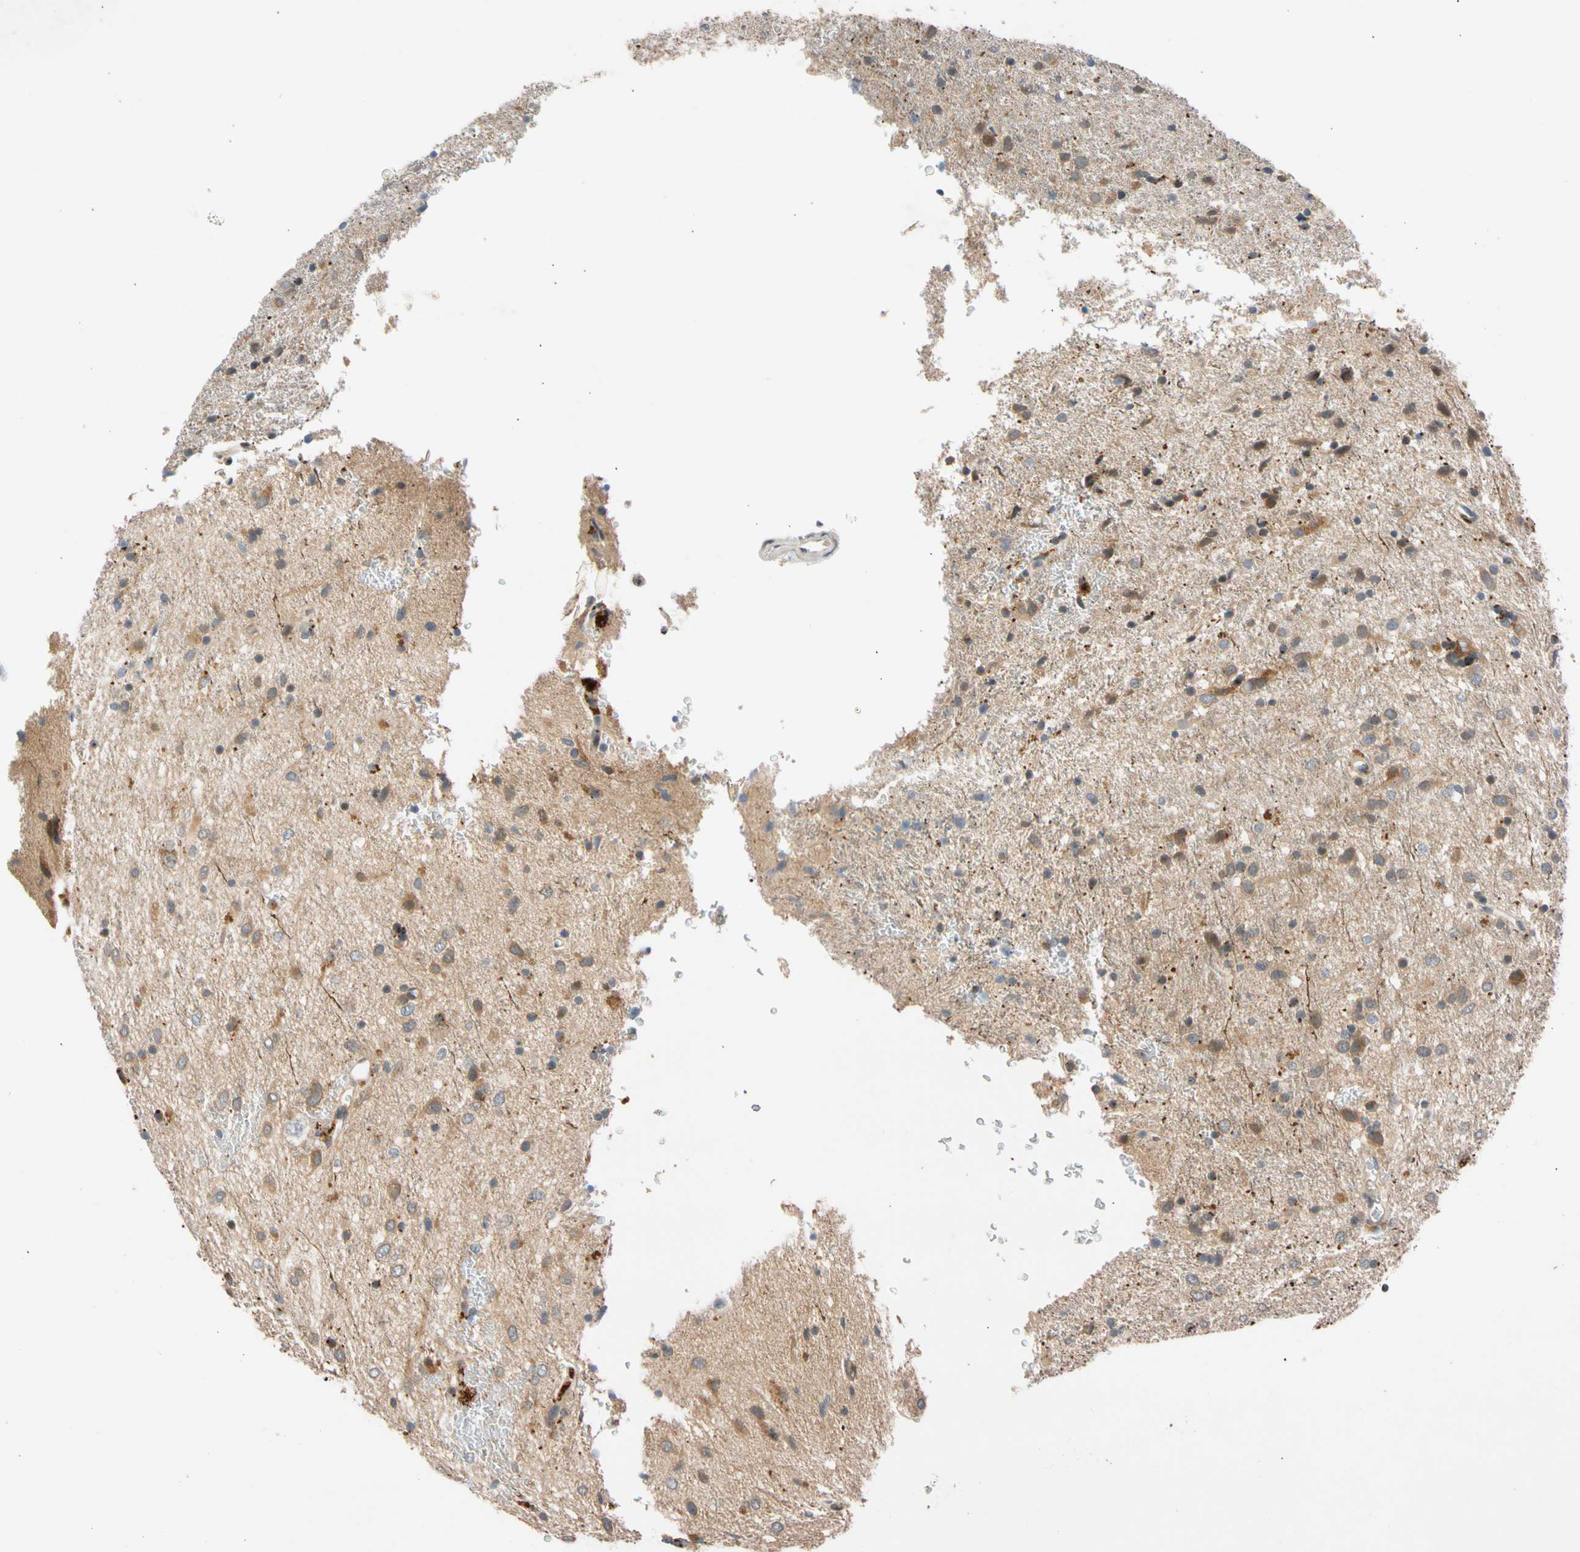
{"staining": {"intensity": "moderate", "quantity": "<25%", "location": "cytoplasmic/membranous"}, "tissue": "glioma", "cell_type": "Tumor cells", "image_type": "cancer", "snomed": [{"axis": "morphology", "description": "Glioma, malignant, Low grade"}, {"axis": "topography", "description": "Brain"}], "caption": "Malignant low-grade glioma stained with immunohistochemistry shows moderate cytoplasmic/membranous staining in about <25% of tumor cells.", "gene": "CNST", "patient": {"sex": "male", "age": 77}}